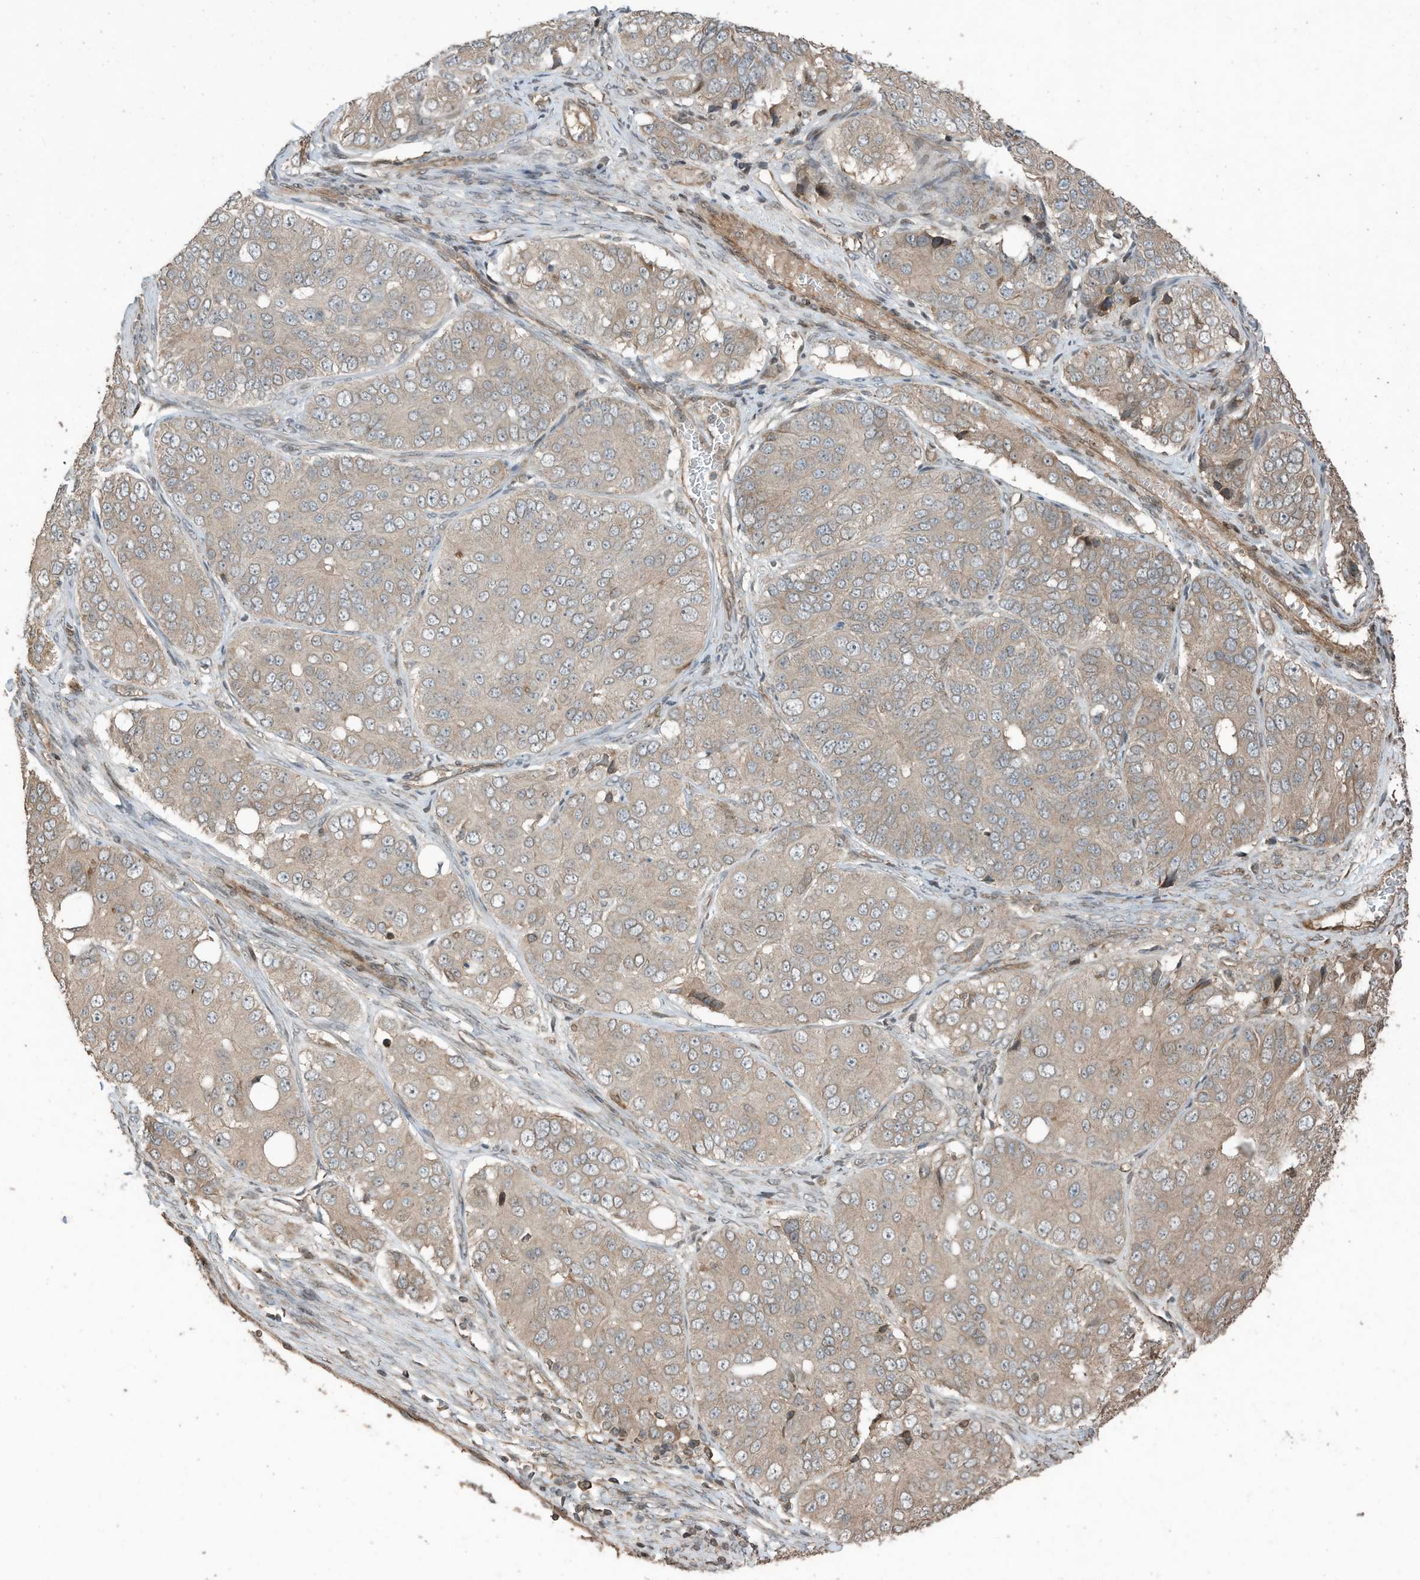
{"staining": {"intensity": "weak", "quantity": ">75%", "location": "cytoplasmic/membranous"}, "tissue": "ovarian cancer", "cell_type": "Tumor cells", "image_type": "cancer", "snomed": [{"axis": "morphology", "description": "Carcinoma, endometroid"}, {"axis": "topography", "description": "Ovary"}], "caption": "A low amount of weak cytoplasmic/membranous positivity is identified in about >75% of tumor cells in ovarian cancer tissue. (DAB IHC, brown staining for protein, blue staining for nuclei).", "gene": "ZNF653", "patient": {"sex": "female", "age": 51}}